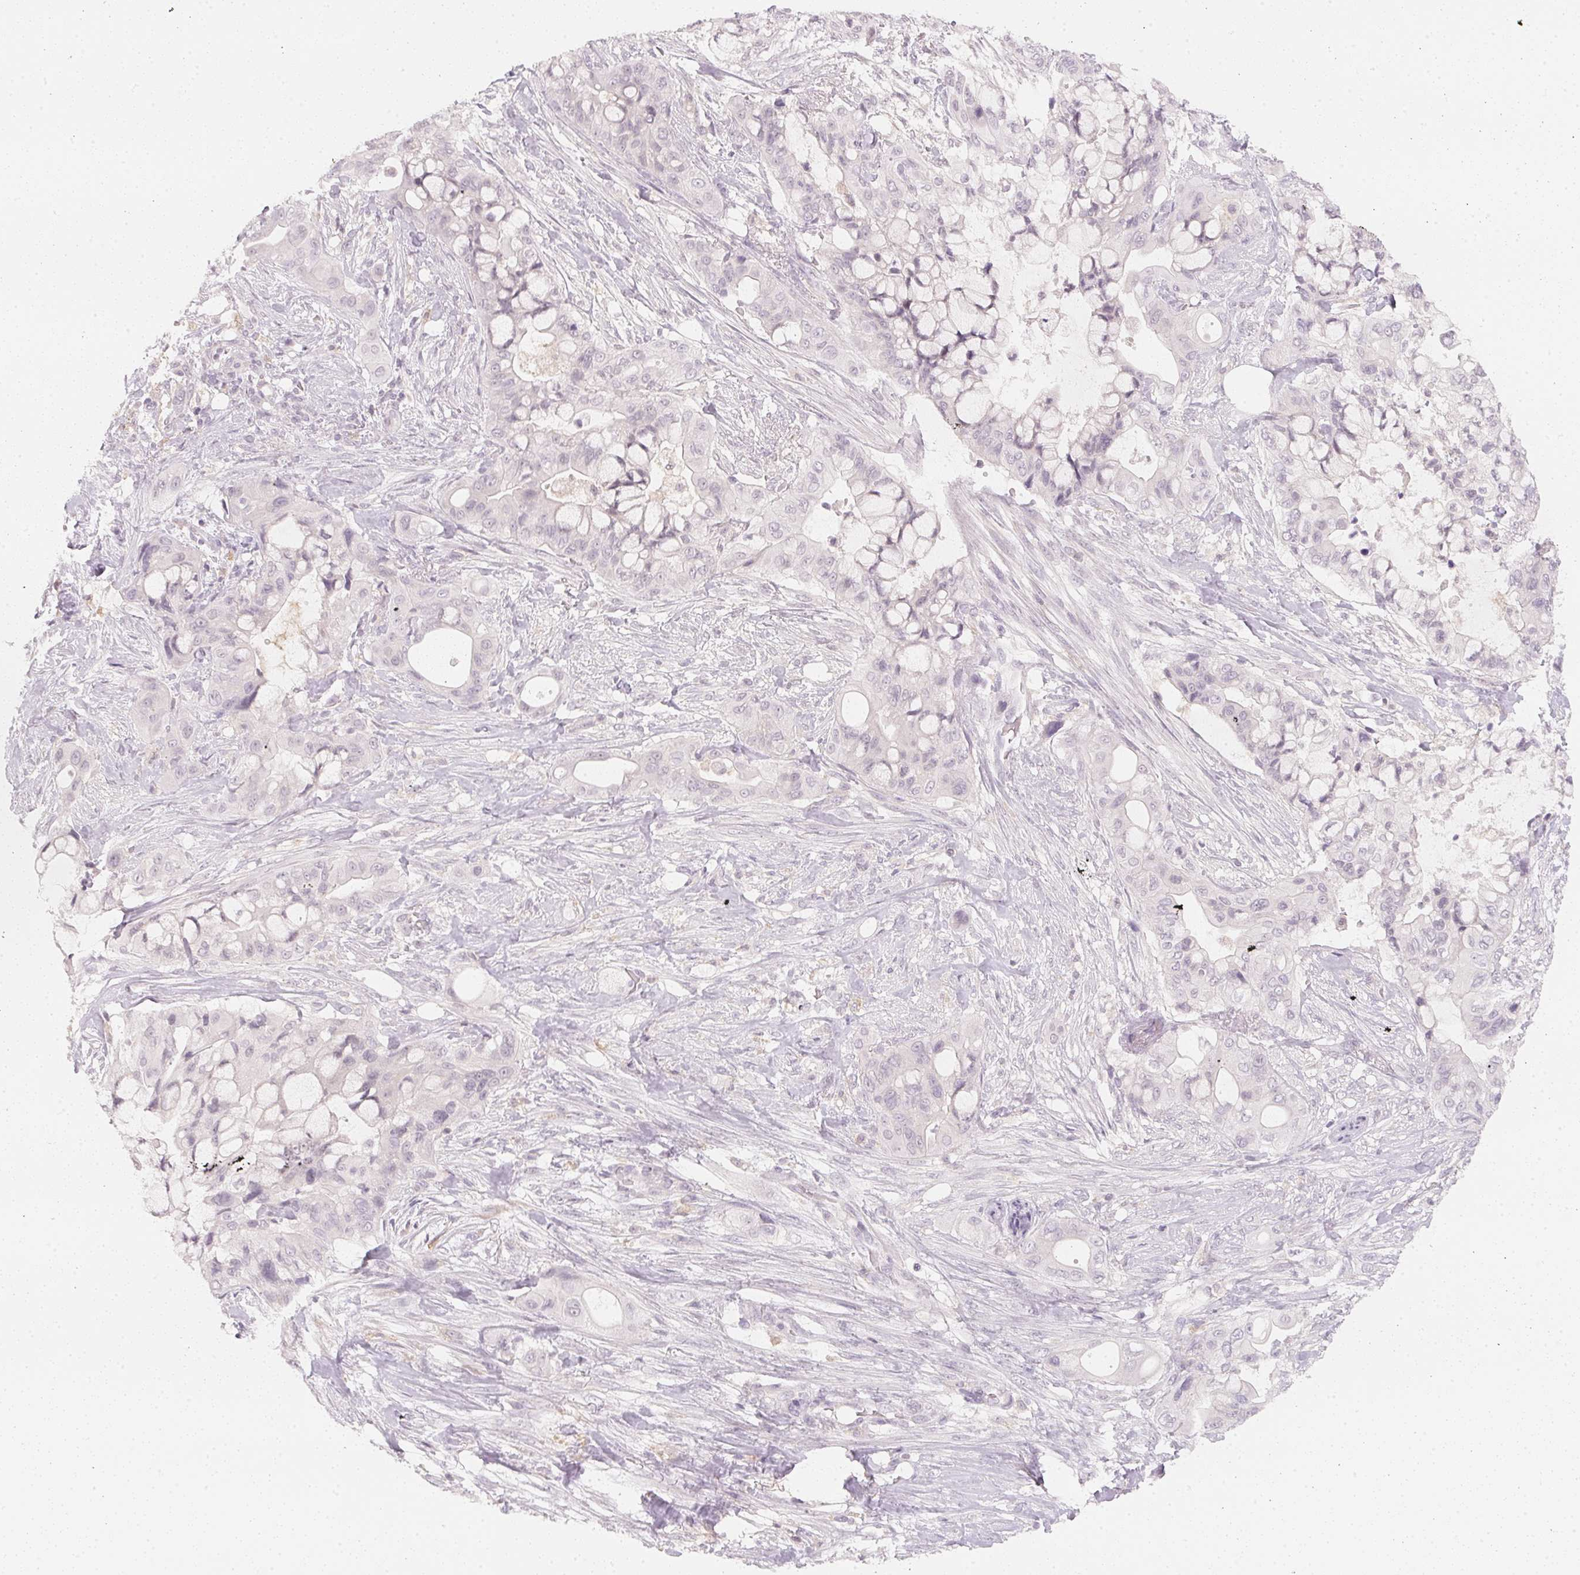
{"staining": {"intensity": "negative", "quantity": "none", "location": "none"}, "tissue": "pancreatic cancer", "cell_type": "Tumor cells", "image_type": "cancer", "snomed": [{"axis": "morphology", "description": "Adenocarcinoma, NOS"}, {"axis": "topography", "description": "Pancreas"}], "caption": "Histopathology image shows no protein expression in tumor cells of adenocarcinoma (pancreatic) tissue.", "gene": "CFAP276", "patient": {"sex": "male", "age": 71}}